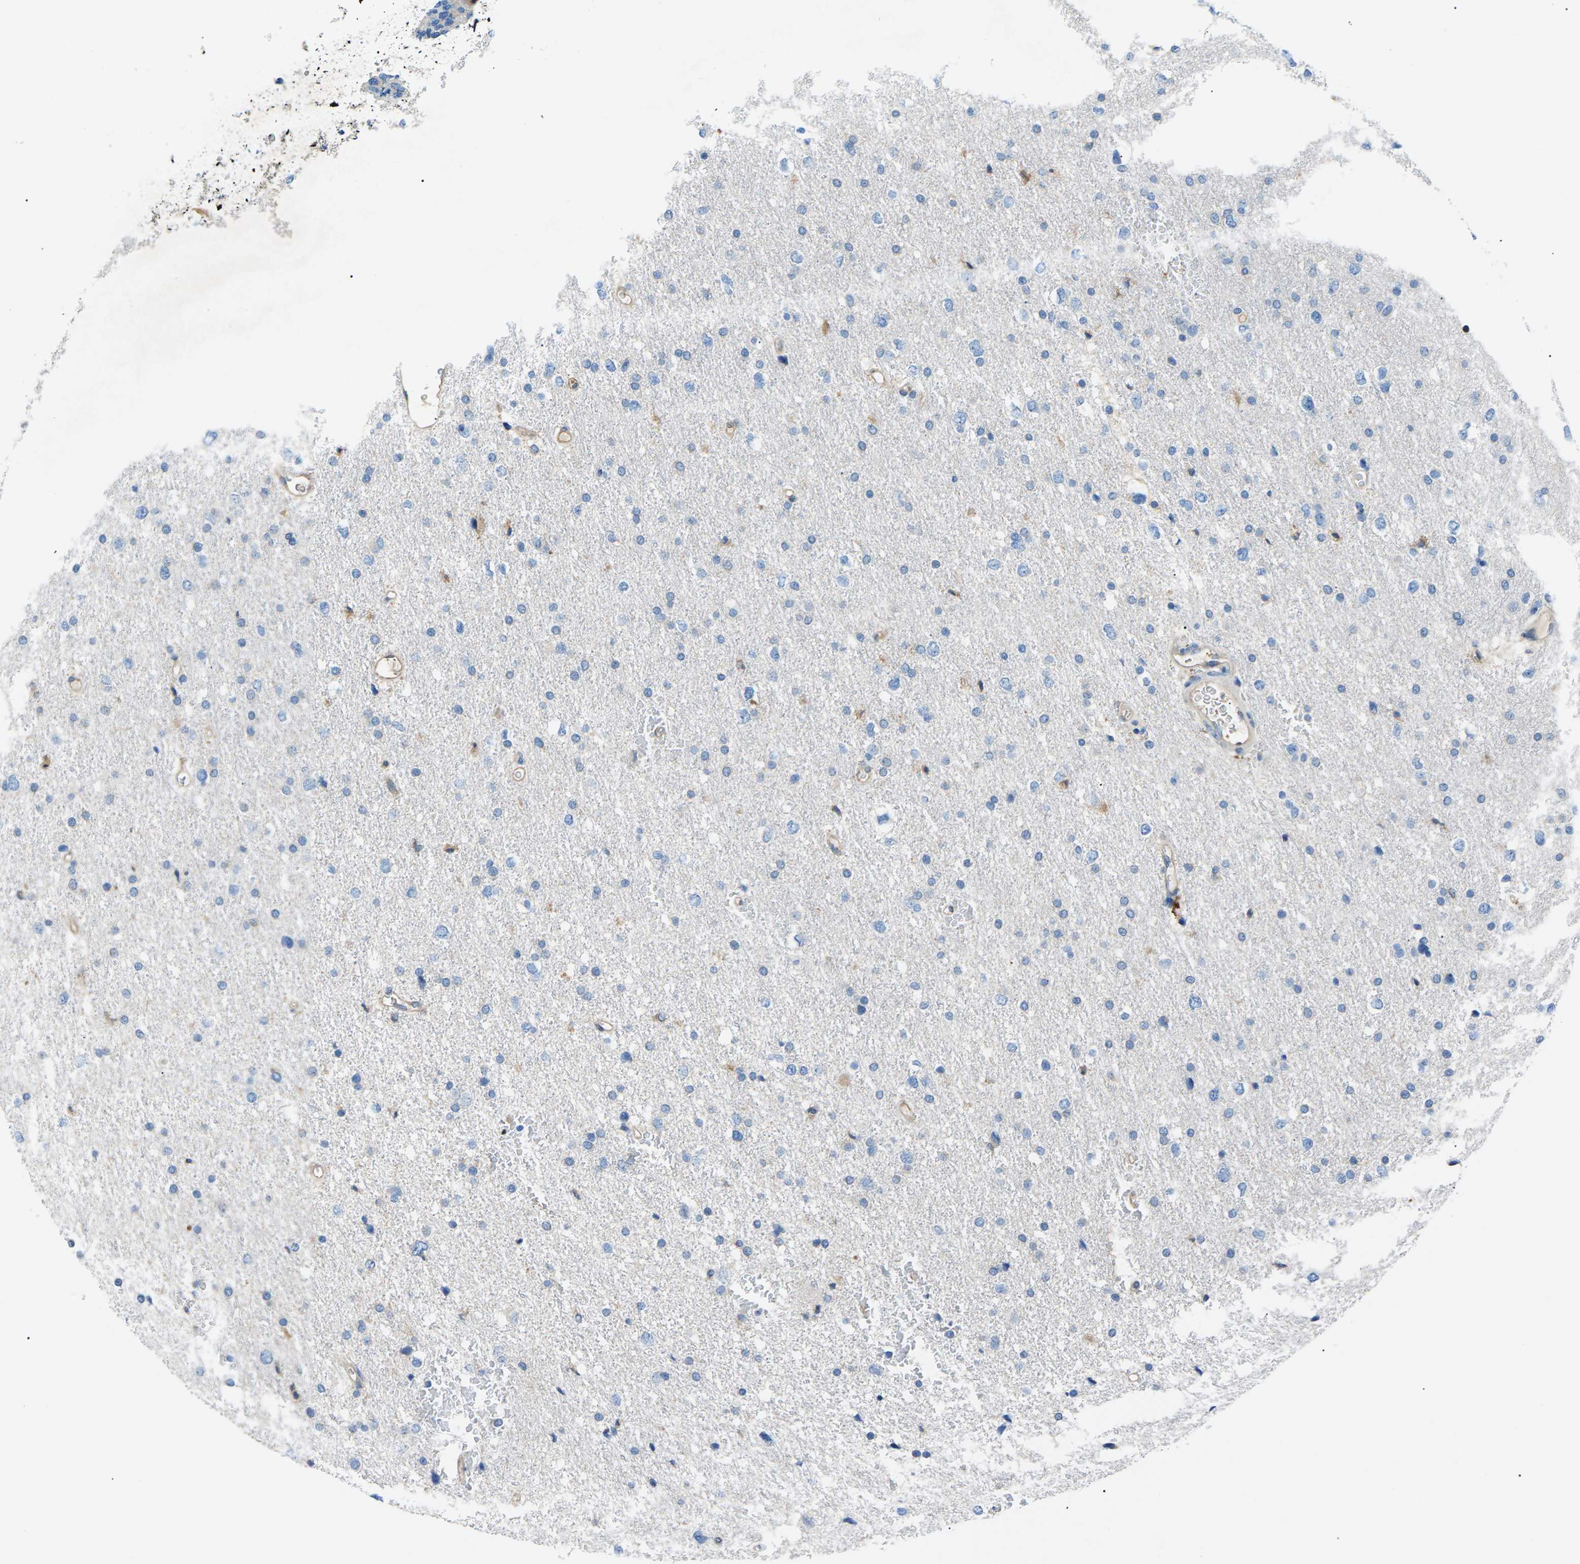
{"staining": {"intensity": "negative", "quantity": "none", "location": "none"}, "tissue": "glioma", "cell_type": "Tumor cells", "image_type": "cancer", "snomed": [{"axis": "morphology", "description": "Glioma, malignant, Low grade"}, {"axis": "topography", "description": "Brain"}], "caption": "Protein analysis of malignant glioma (low-grade) displays no significant expression in tumor cells. Nuclei are stained in blue.", "gene": "ZDHHC24", "patient": {"sex": "female", "age": 37}}